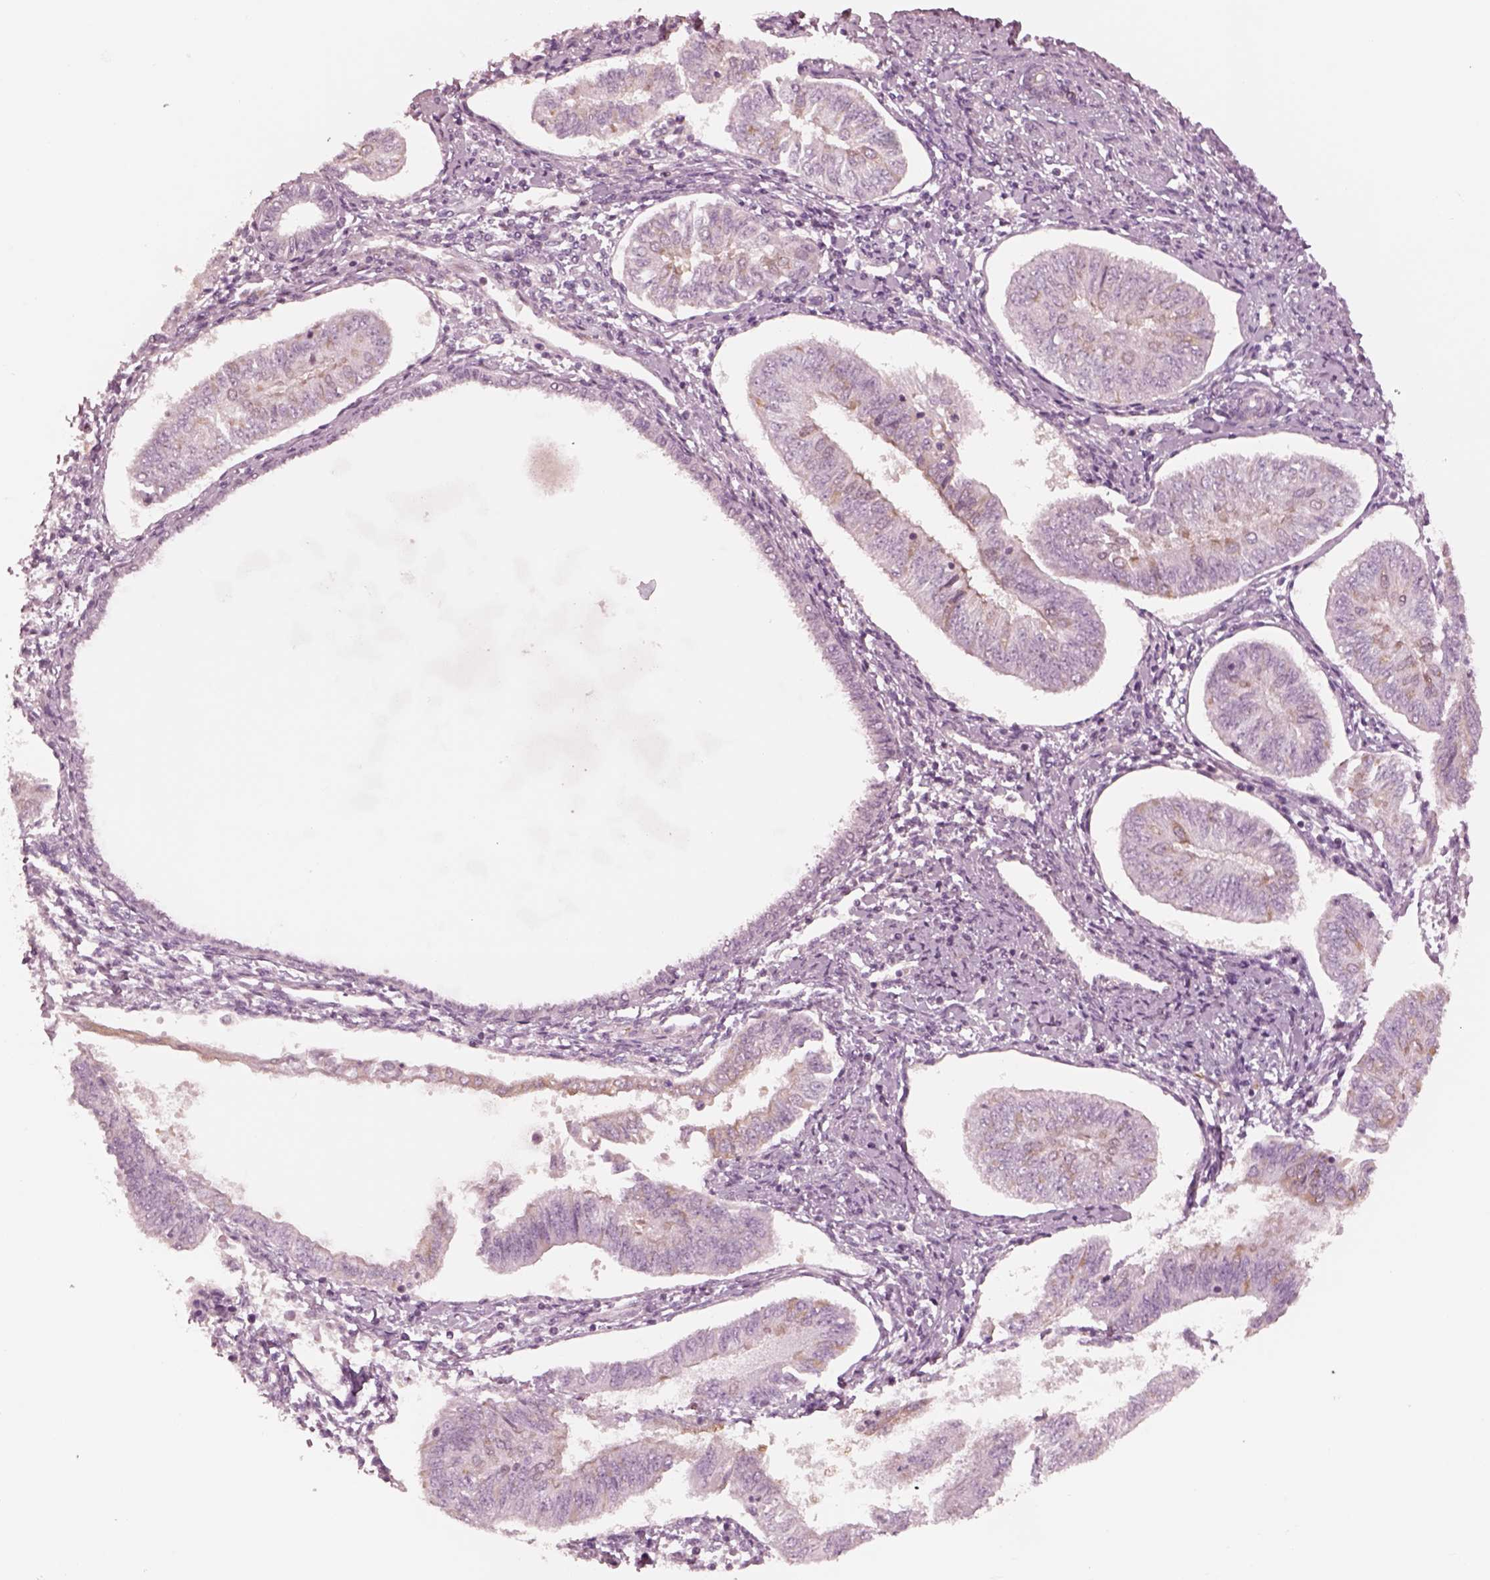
{"staining": {"intensity": "negative", "quantity": "none", "location": "none"}, "tissue": "endometrial cancer", "cell_type": "Tumor cells", "image_type": "cancer", "snomed": [{"axis": "morphology", "description": "Adenocarcinoma, NOS"}, {"axis": "topography", "description": "Endometrium"}], "caption": "High power microscopy photomicrograph of an IHC photomicrograph of endometrial cancer (adenocarcinoma), revealing no significant staining in tumor cells.", "gene": "DNAAF9", "patient": {"sex": "female", "age": 58}}